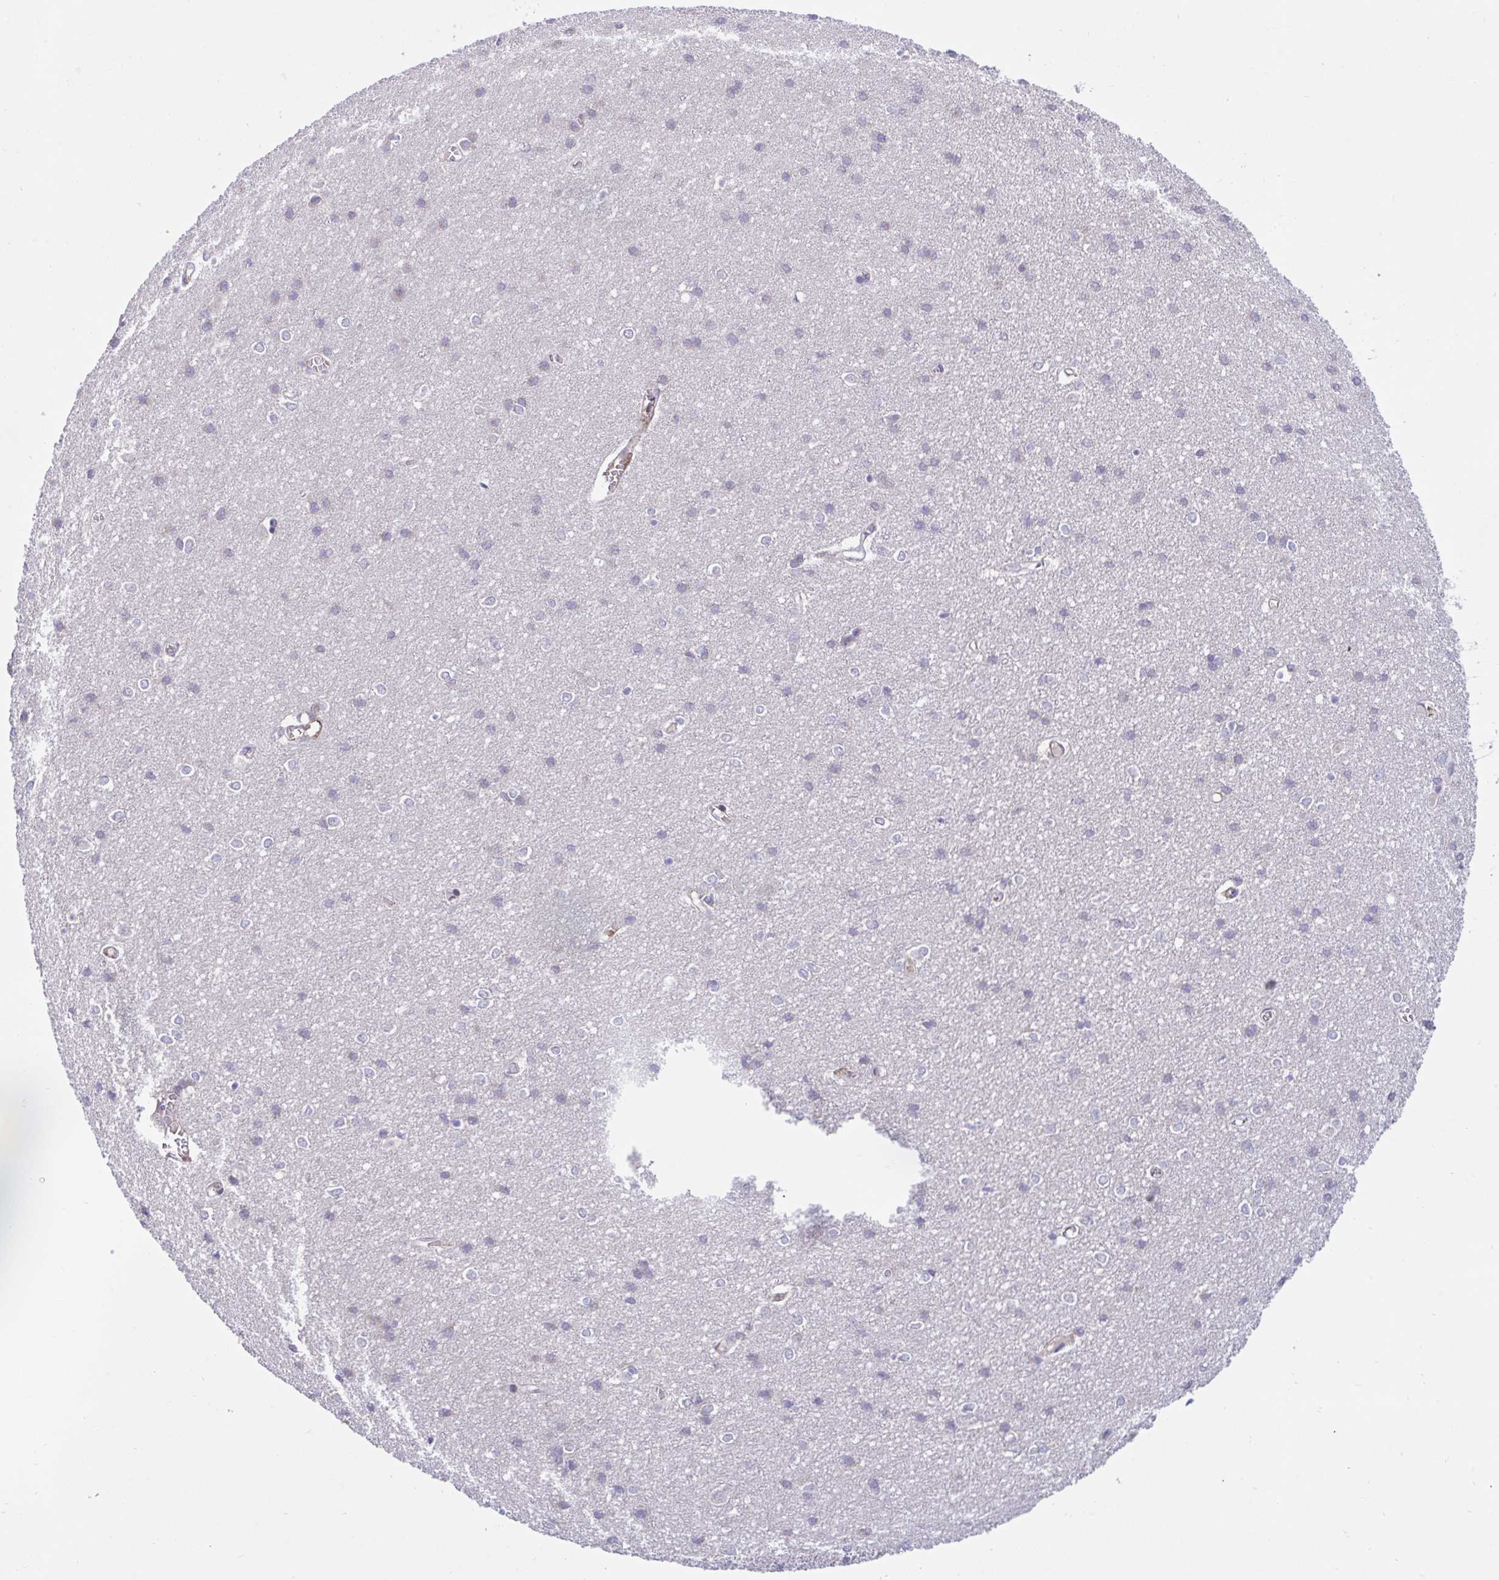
{"staining": {"intensity": "negative", "quantity": "none", "location": "none"}, "tissue": "cerebral cortex", "cell_type": "Endothelial cells", "image_type": "normal", "snomed": [{"axis": "morphology", "description": "Normal tissue, NOS"}, {"axis": "topography", "description": "Cerebral cortex"}], "caption": "High power microscopy histopathology image of an immunohistochemistry (IHC) photomicrograph of benign cerebral cortex, revealing no significant staining in endothelial cells. (IHC, brightfield microscopy, high magnification).", "gene": "IL37", "patient": {"sex": "male", "age": 37}}